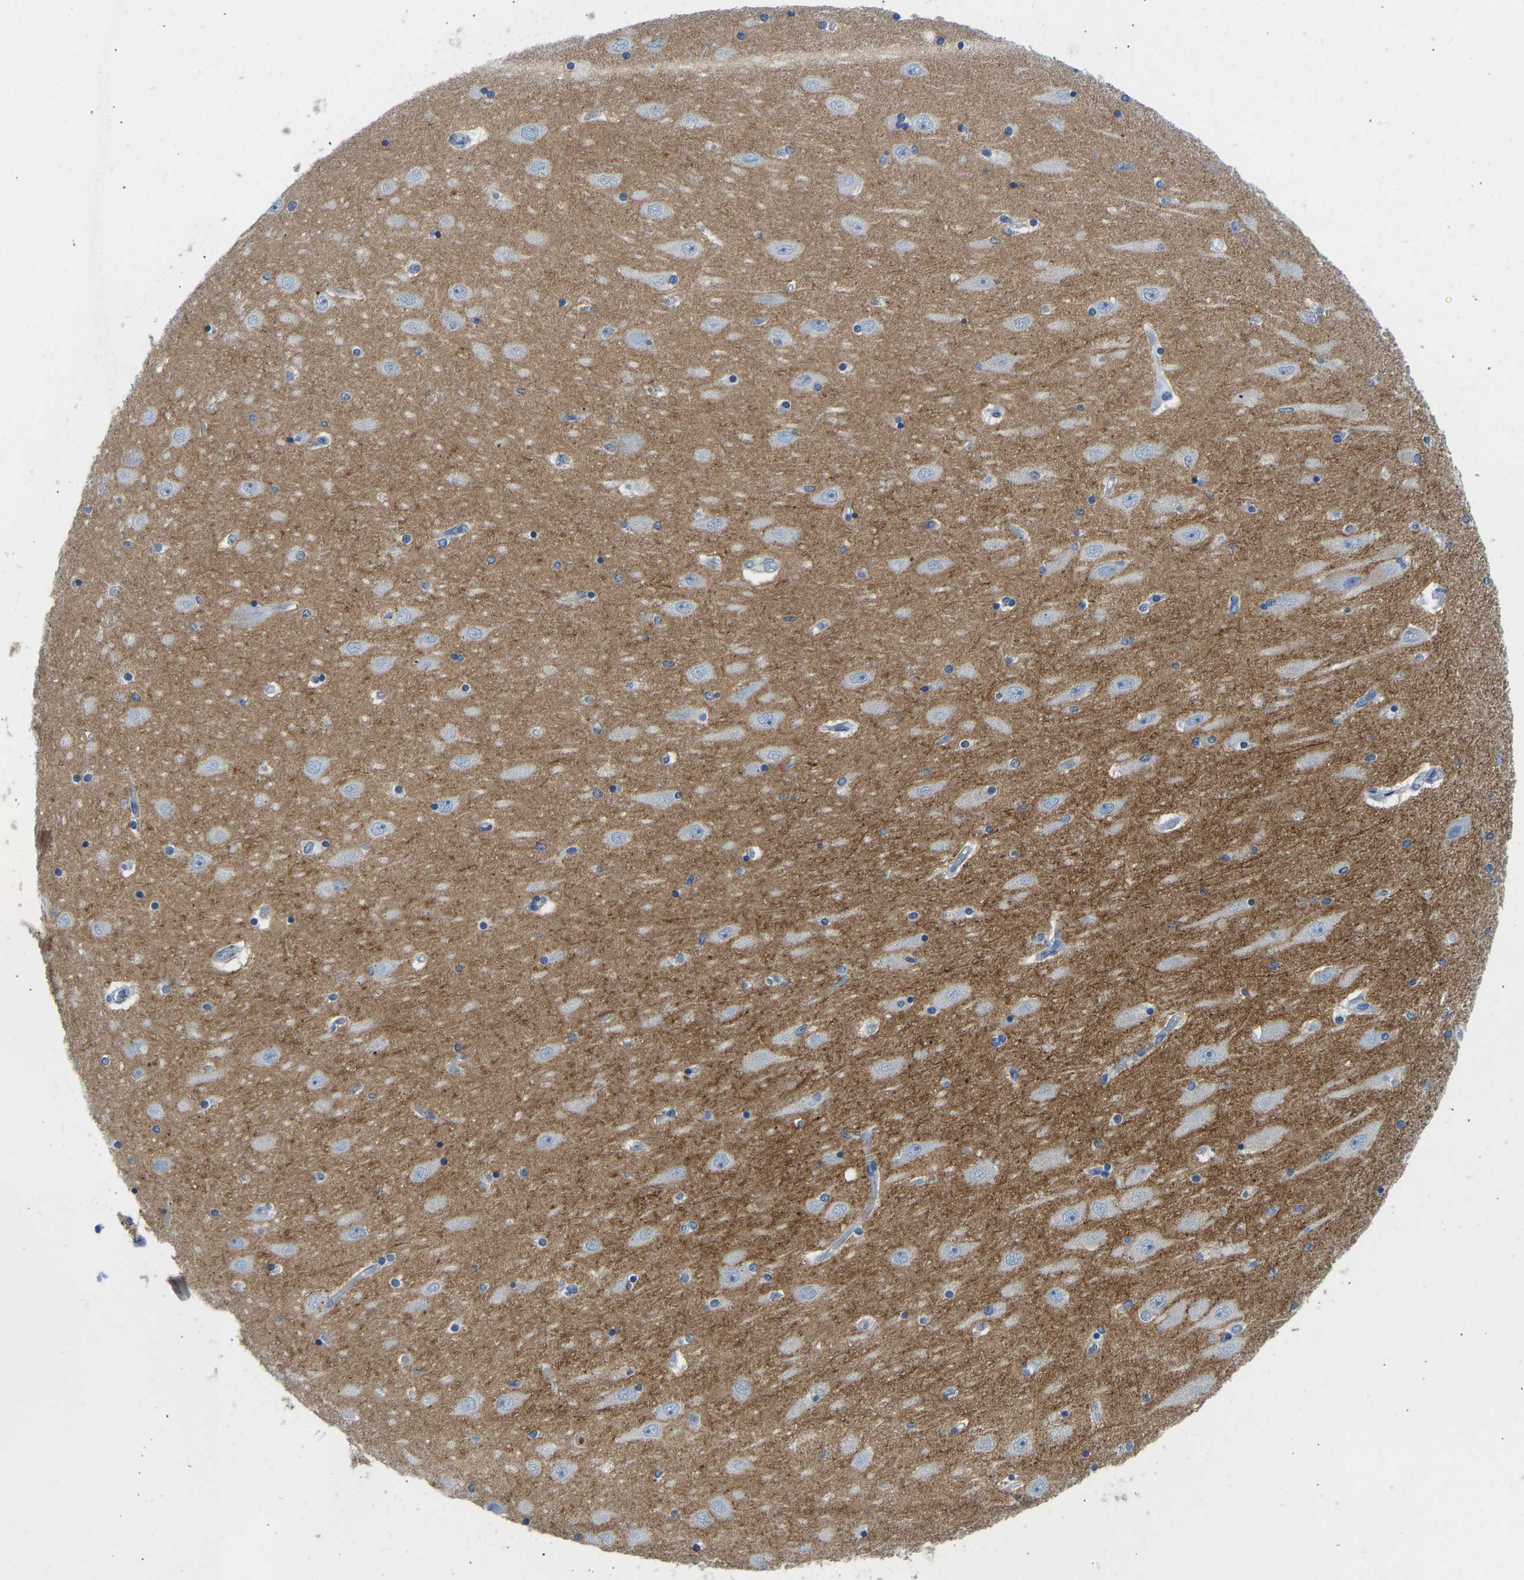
{"staining": {"intensity": "negative", "quantity": "none", "location": "none"}, "tissue": "hippocampus", "cell_type": "Glial cells", "image_type": "normal", "snomed": [{"axis": "morphology", "description": "Normal tissue, NOS"}, {"axis": "topography", "description": "Hippocampus"}], "caption": "The photomicrograph shows no staining of glial cells in unremarkable hippocampus. (DAB IHC with hematoxylin counter stain).", "gene": "ATP1A1", "patient": {"sex": "female", "age": 54}}